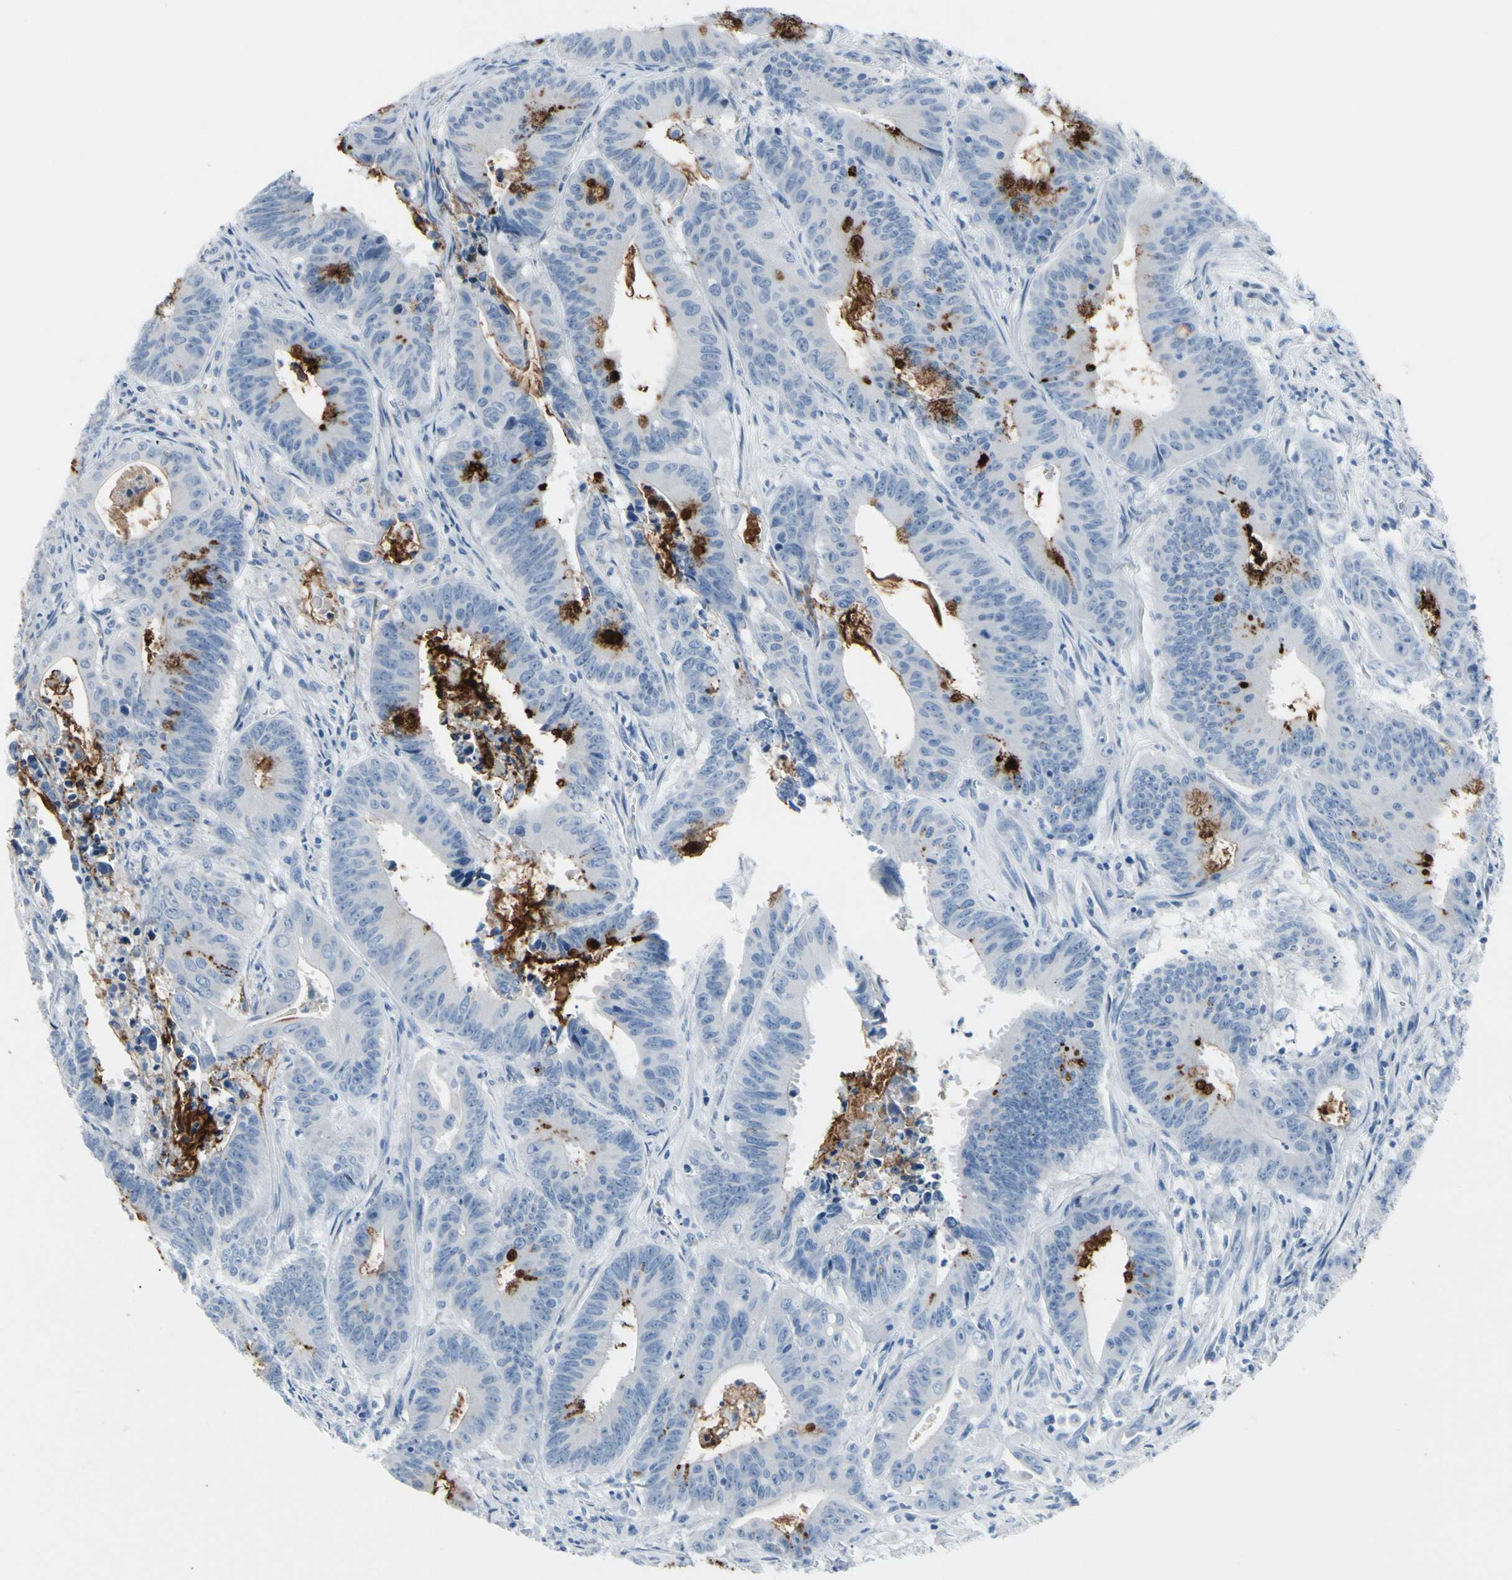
{"staining": {"intensity": "strong", "quantity": "<25%", "location": "cytoplasmic/membranous"}, "tissue": "colorectal cancer", "cell_type": "Tumor cells", "image_type": "cancer", "snomed": [{"axis": "morphology", "description": "Adenocarcinoma, NOS"}, {"axis": "topography", "description": "Colon"}], "caption": "Brown immunohistochemical staining in colorectal cancer demonstrates strong cytoplasmic/membranous positivity in about <25% of tumor cells.", "gene": "MUC5B", "patient": {"sex": "male", "age": 45}}